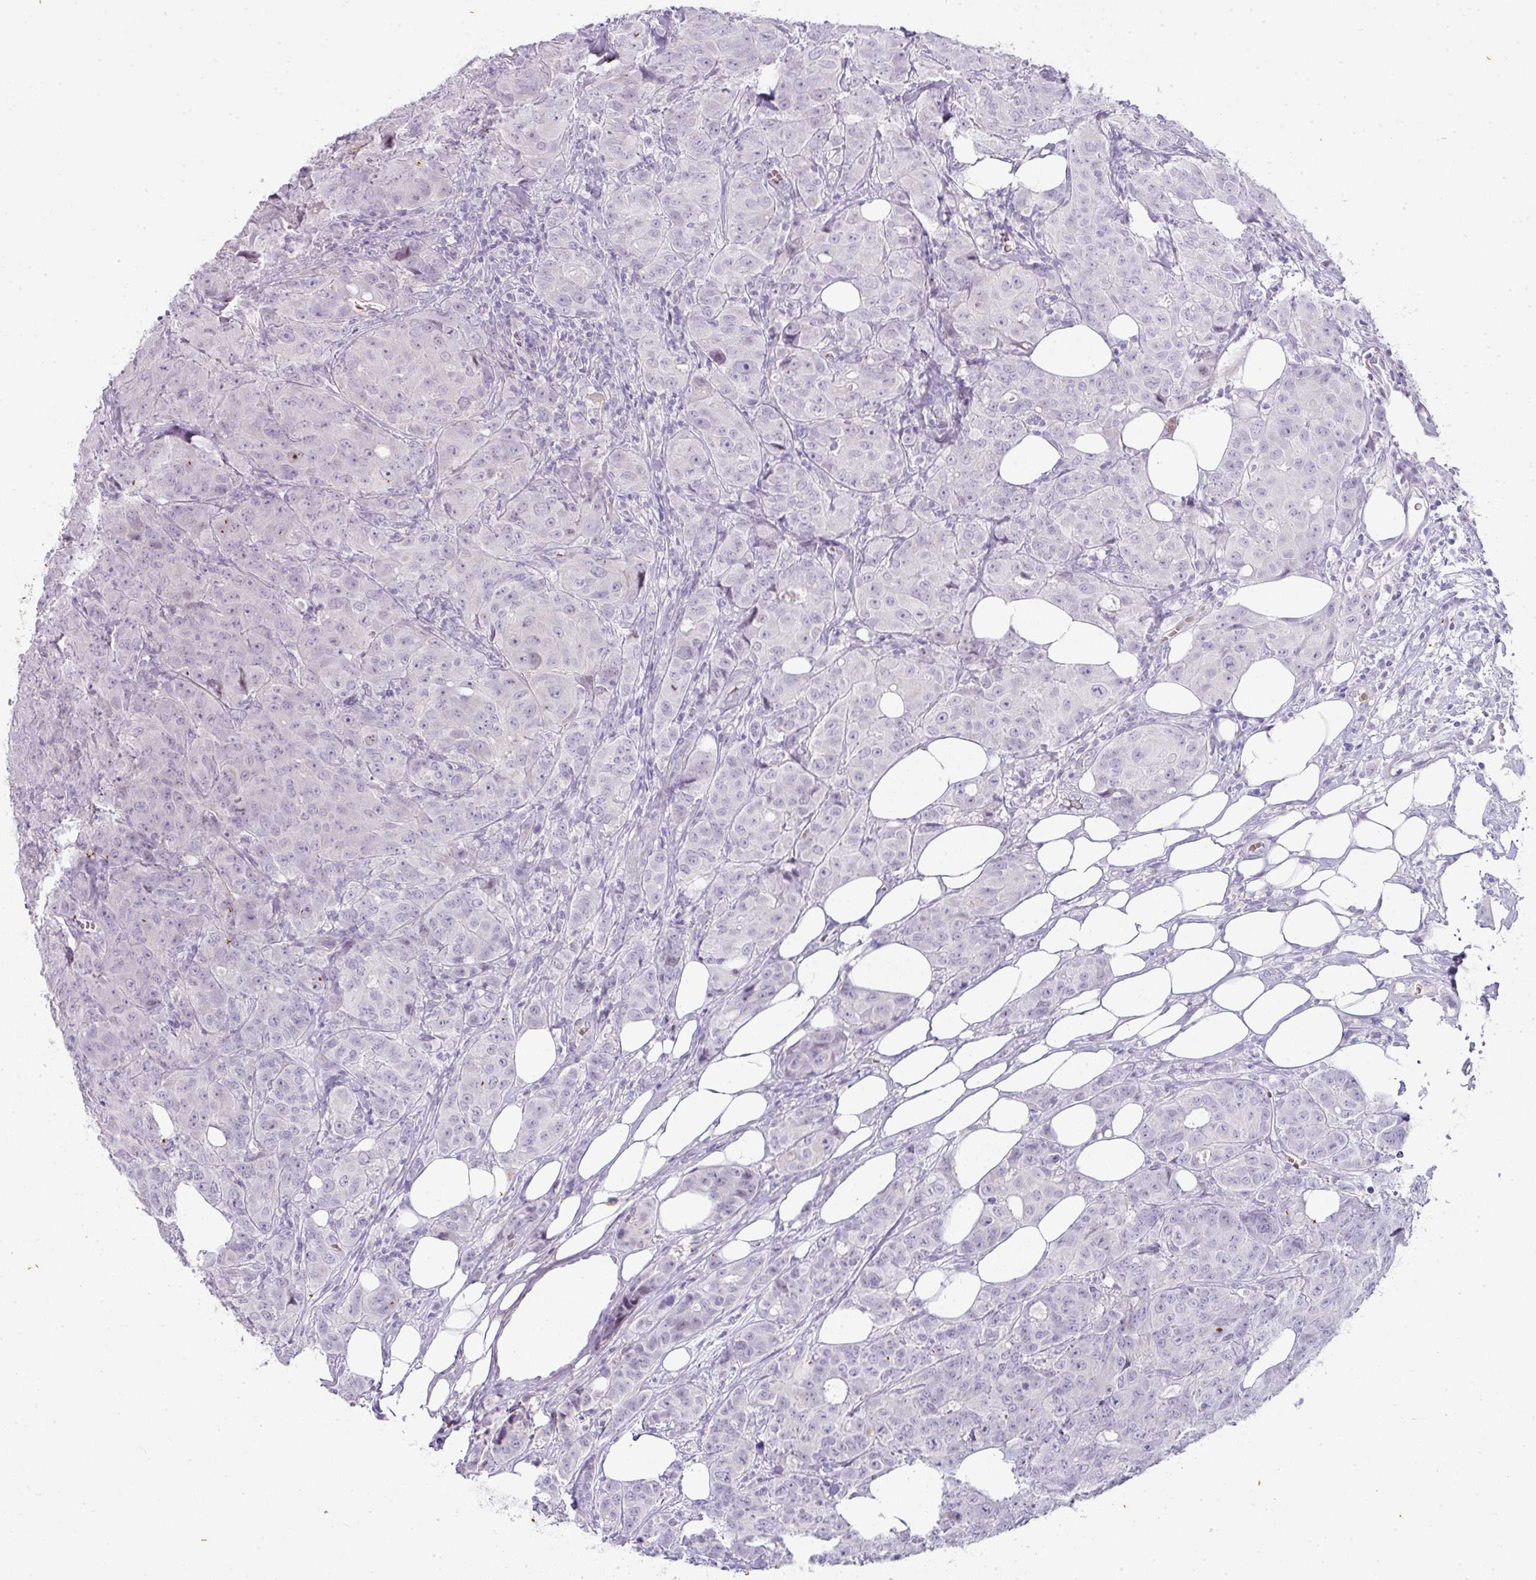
{"staining": {"intensity": "negative", "quantity": "none", "location": "none"}, "tissue": "breast cancer", "cell_type": "Tumor cells", "image_type": "cancer", "snomed": [{"axis": "morphology", "description": "Duct carcinoma"}, {"axis": "topography", "description": "Breast"}], "caption": "DAB immunohistochemical staining of human breast infiltrating ductal carcinoma exhibits no significant staining in tumor cells. (DAB immunohistochemistry (IHC), high magnification).", "gene": "OR52N1", "patient": {"sex": "female", "age": 43}}